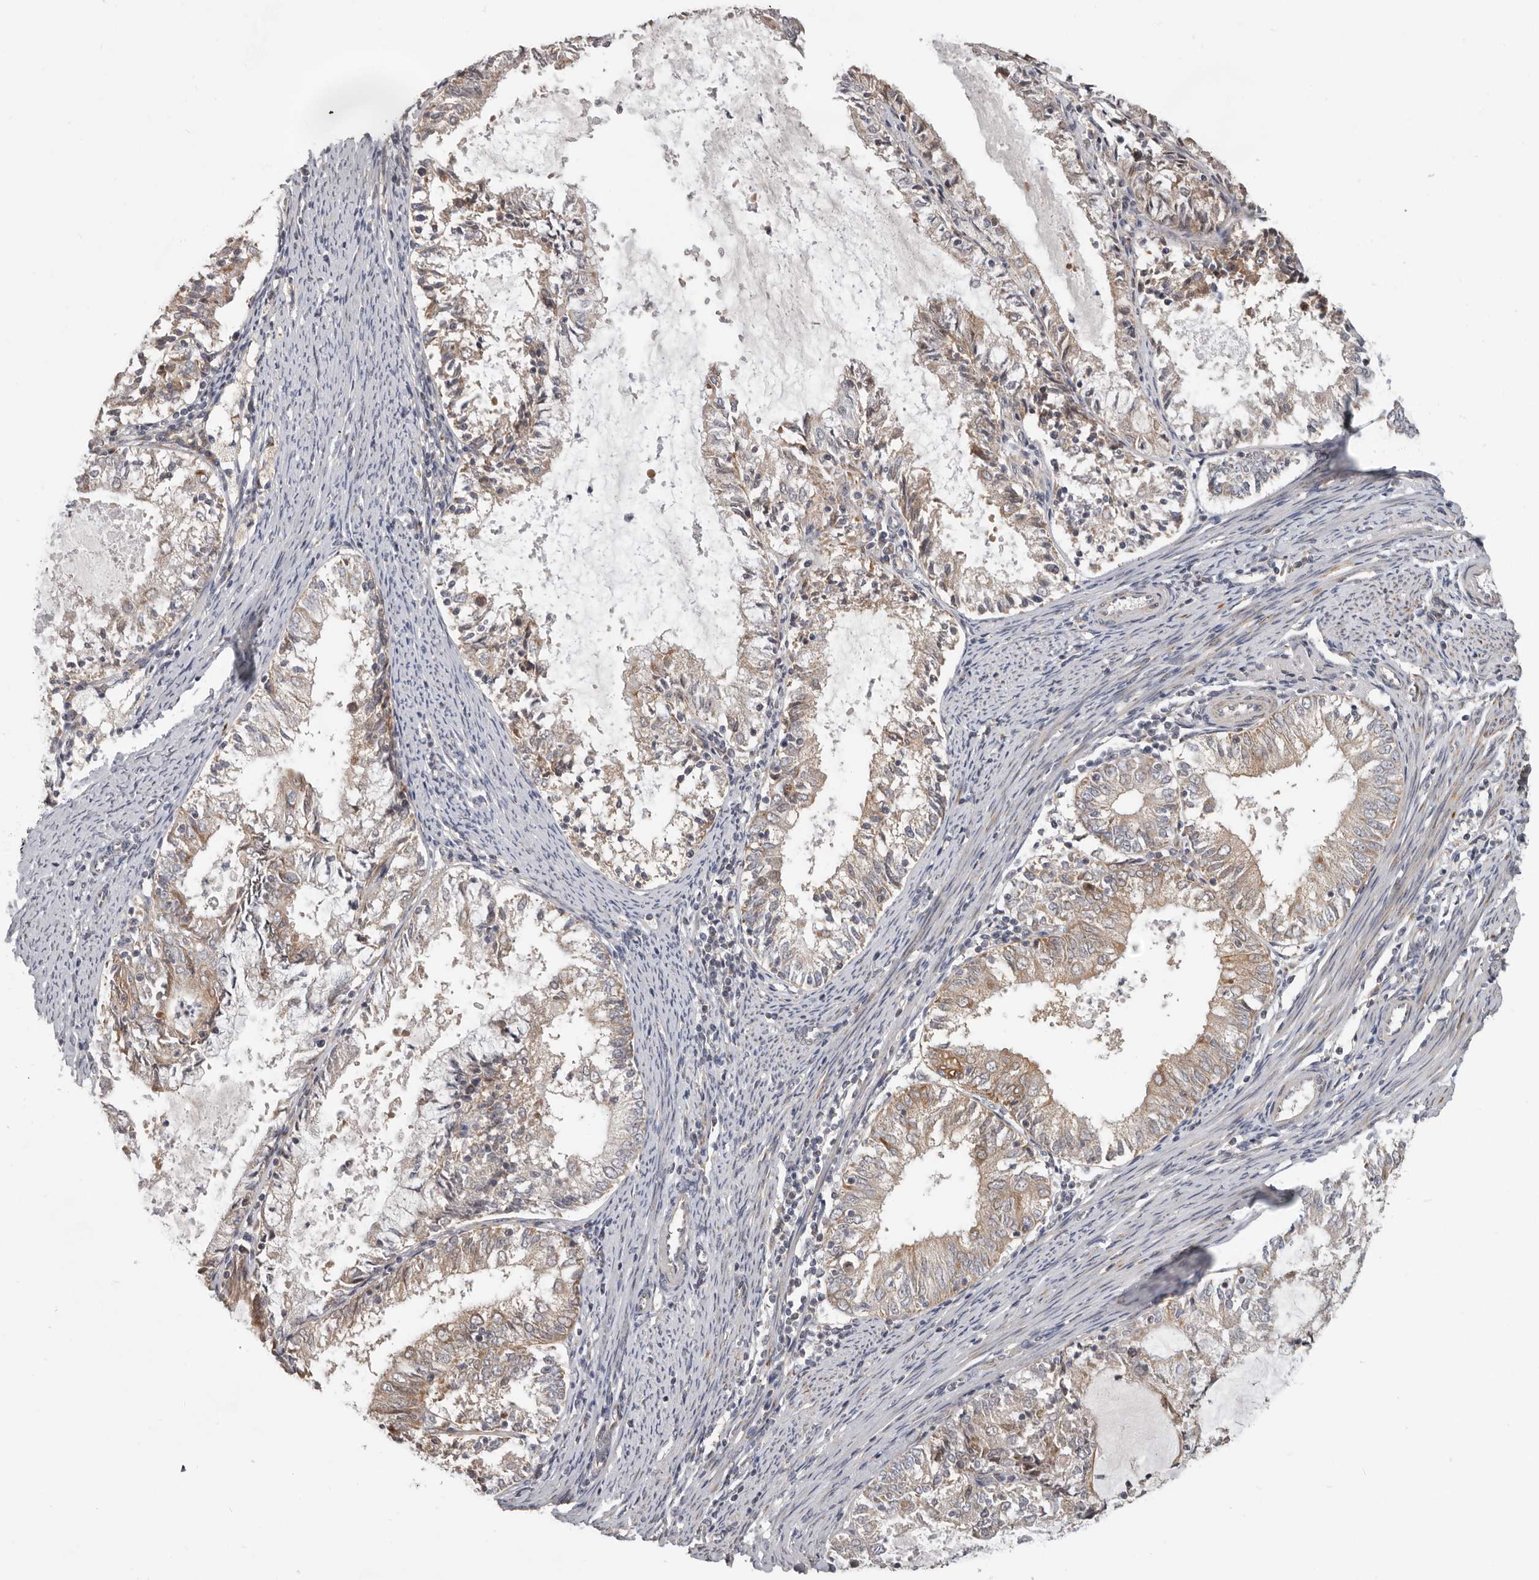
{"staining": {"intensity": "moderate", "quantity": "25%-75%", "location": "cytoplasmic/membranous"}, "tissue": "endometrial cancer", "cell_type": "Tumor cells", "image_type": "cancer", "snomed": [{"axis": "morphology", "description": "Adenocarcinoma, NOS"}, {"axis": "topography", "description": "Endometrium"}], "caption": "Immunohistochemical staining of endometrial cancer (adenocarcinoma) shows moderate cytoplasmic/membranous protein staining in about 25%-75% of tumor cells.", "gene": "UNK", "patient": {"sex": "female", "age": 57}}